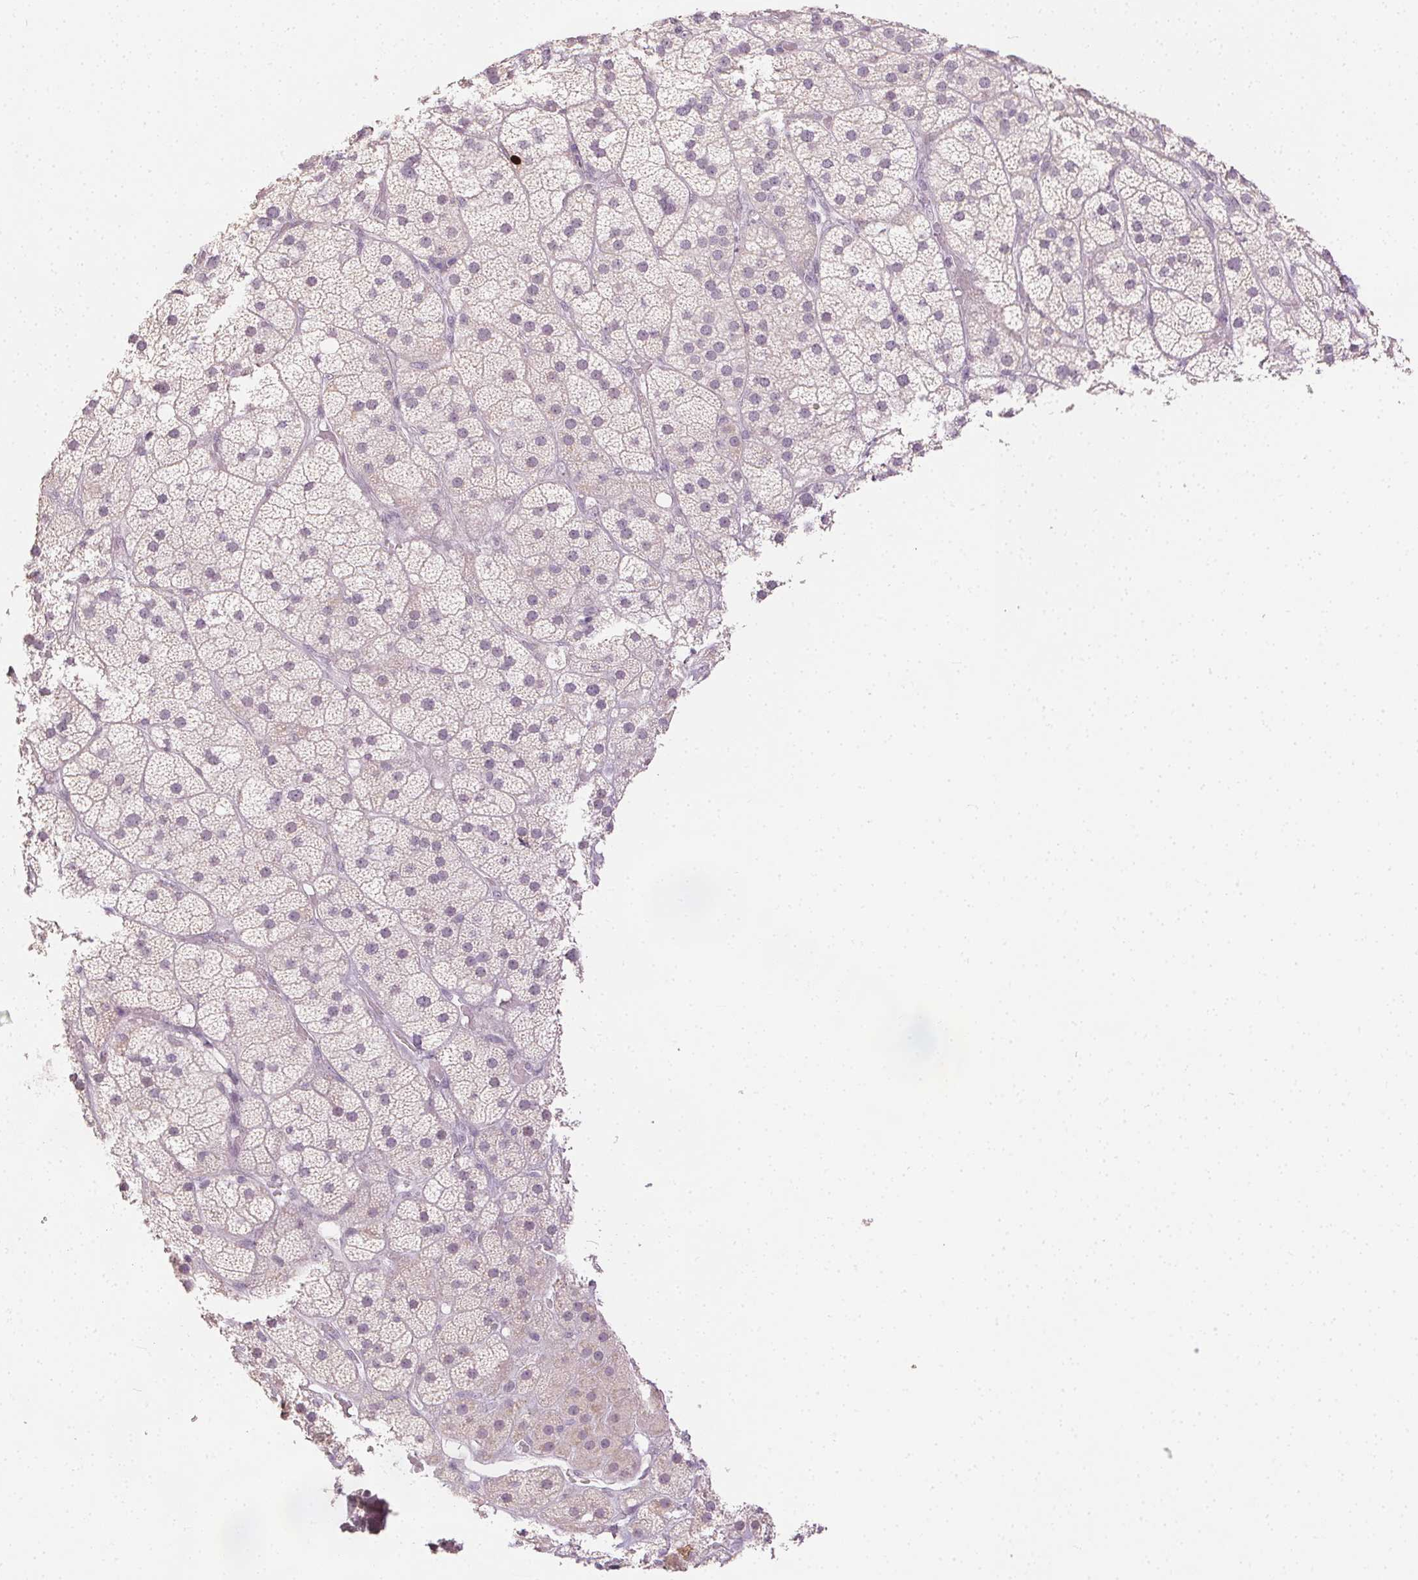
{"staining": {"intensity": "negative", "quantity": "none", "location": "none"}, "tissue": "adrenal gland", "cell_type": "Glandular cells", "image_type": "normal", "snomed": [{"axis": "morphology", "description": "Normal tissue, NOS"}, {"axis": "topography", "description": "Adrenal gland"}], "caption": "This is an IHC micrograph of benign adrenal gland. There is no positivity in glandular cells.", "gene": "ANLN", "patient": {"sex": "male", "age": 57}}